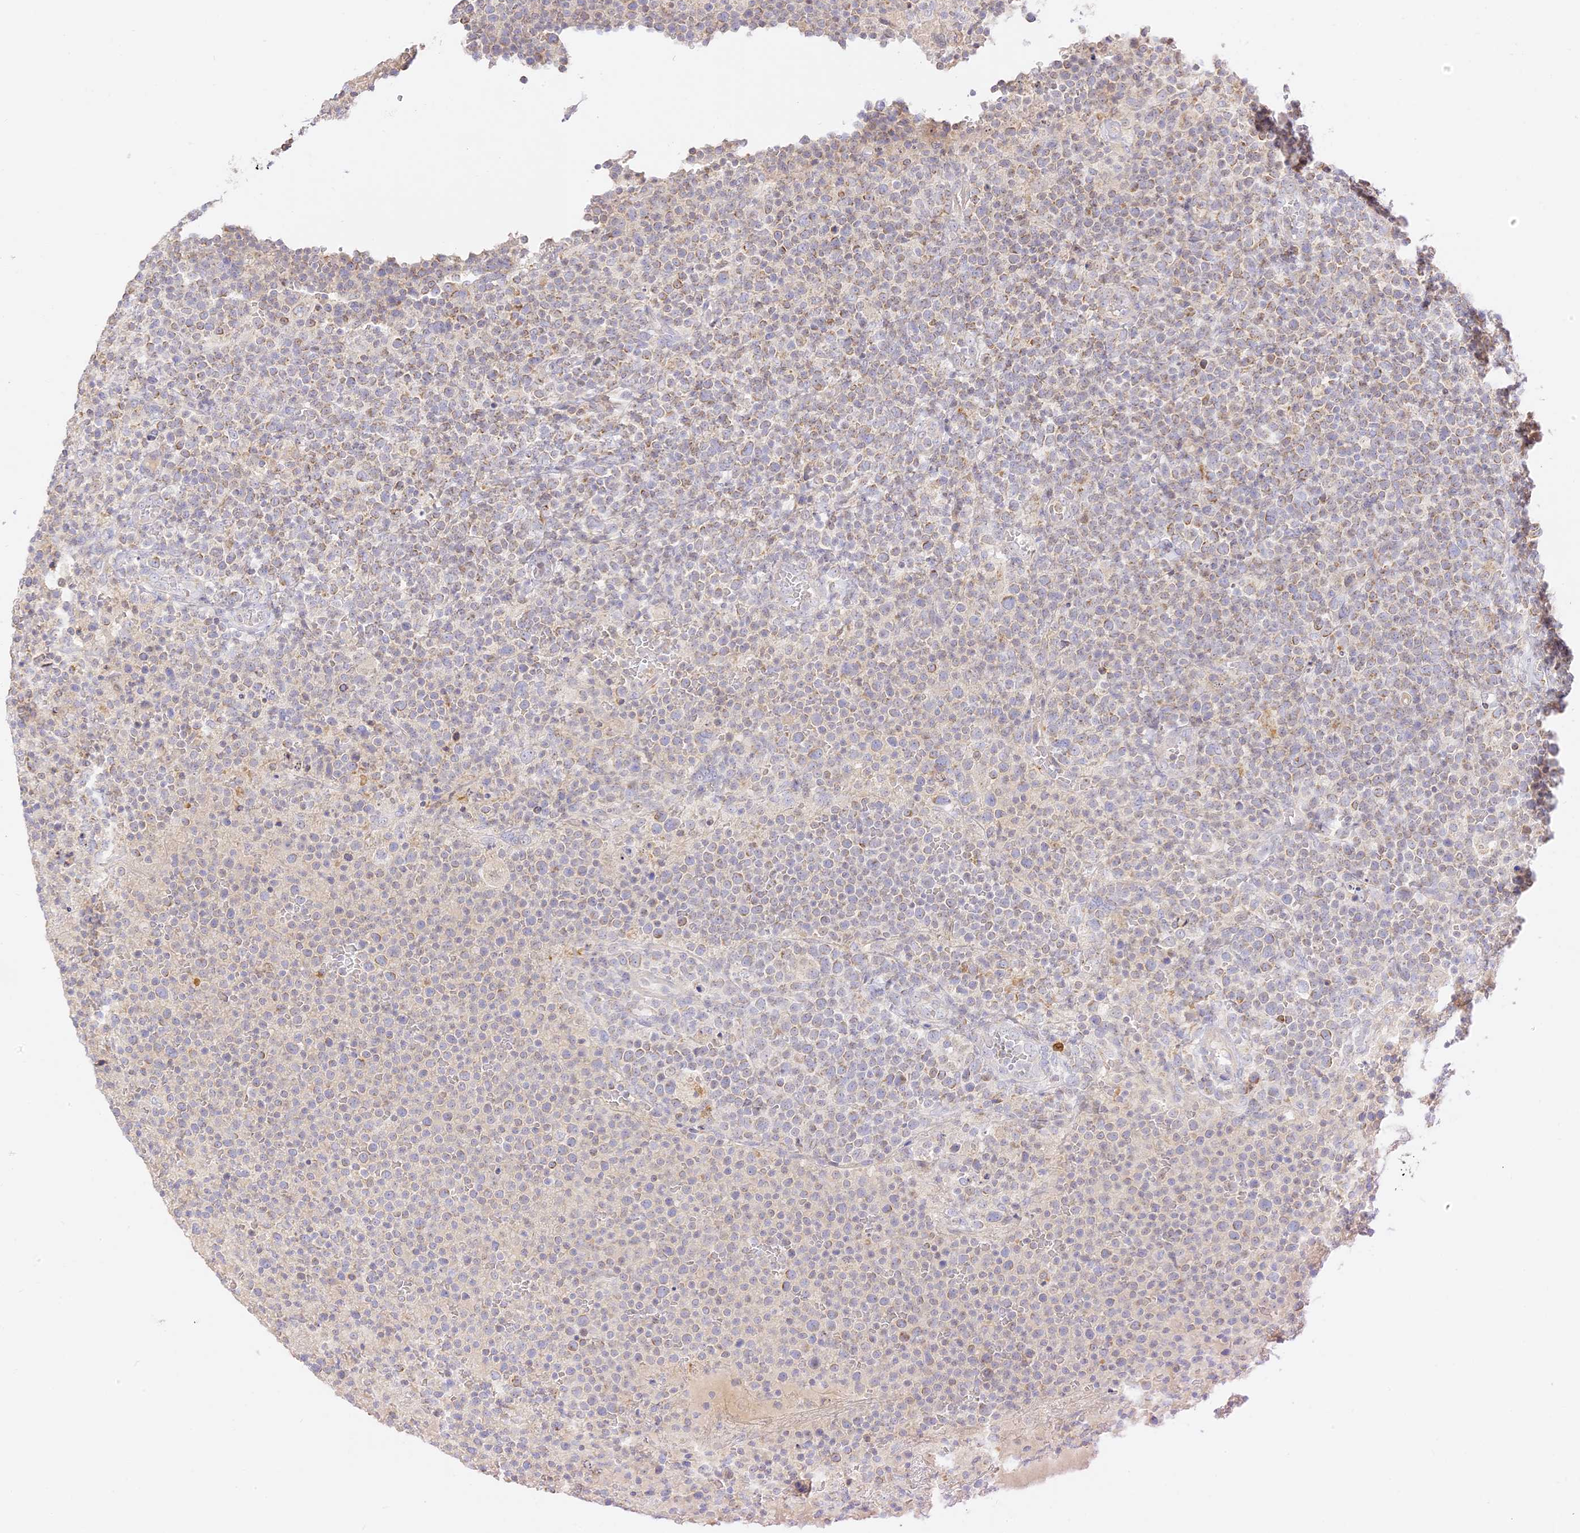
{"staining": {"intensity": "weak", "quantity": "<25%", "location": "cytoplasmic/membranous"}, "tissue": "lymphoma", "cell_type": "Tumor cells", "image_type": "cancer", "snomed": [{"axis": "morphology", "description": "Malignant lymphoma, non-Hodgkin's type, High grade"}, {"axis": "topography", "description": "Lymph node"}], "caption": "Tumor cells are negative for brown protein staining in high-grade malignant lymphoma, non-Hodgkin's type.", "gene": "LRRC15", "patient": {"sex": "male", "age": 61}}